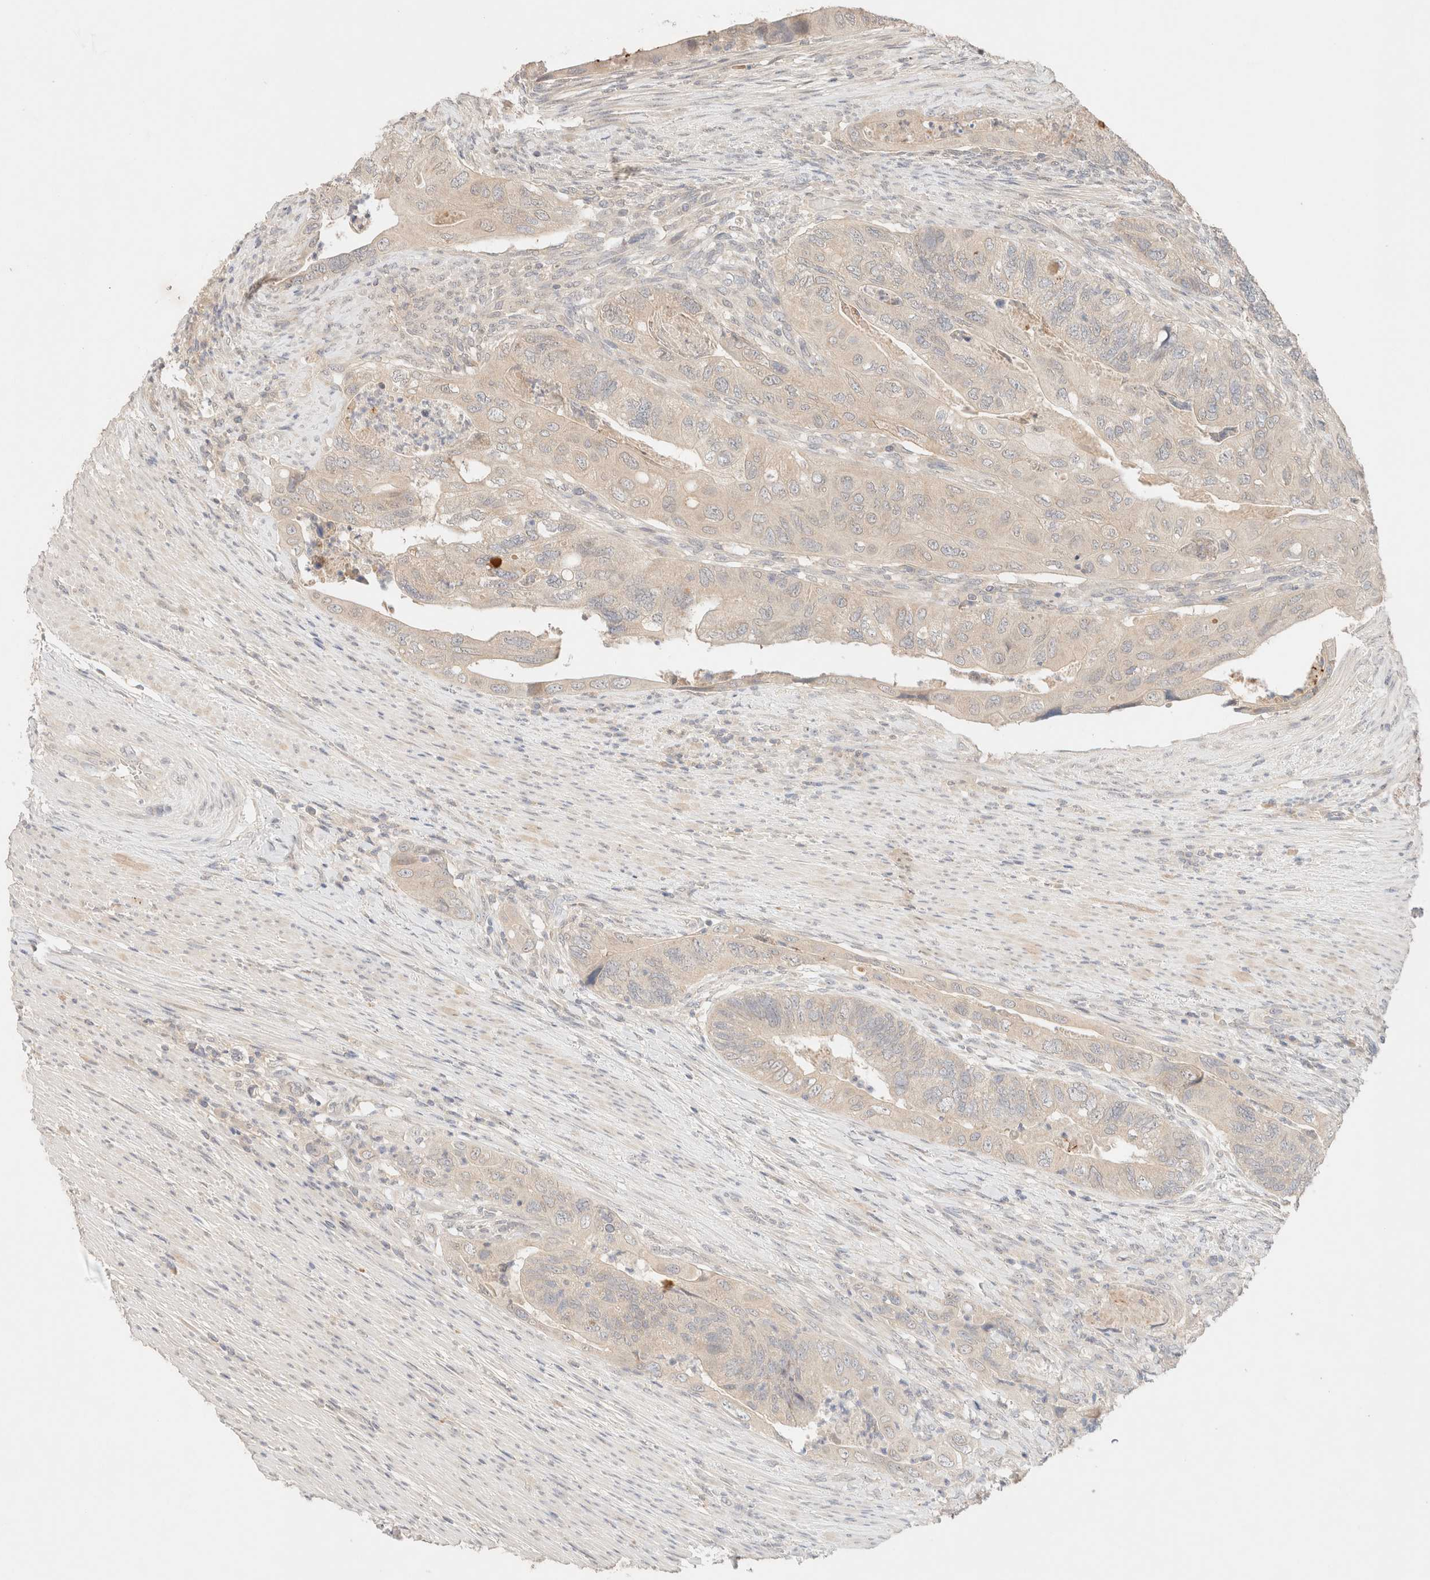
{"staining": {"intensity": "negative", "quantity": "none", "location": "none"}, "tissue": "colorectal cancer", "cell_type": "Tumor cells", "image_type": "cancer", "snomed": [{"axis": "morphology", "description": "Adenocarcinoma, NOS"}, {"axis": "topography", "description": "Rectum"}], "caption": "Colorectal adenocarcinoma was stained to show a protein in brown. There is no significant expression in tumor cells.", "gene": "SARM1", "patient": {"sex": "male", "age": 63}}